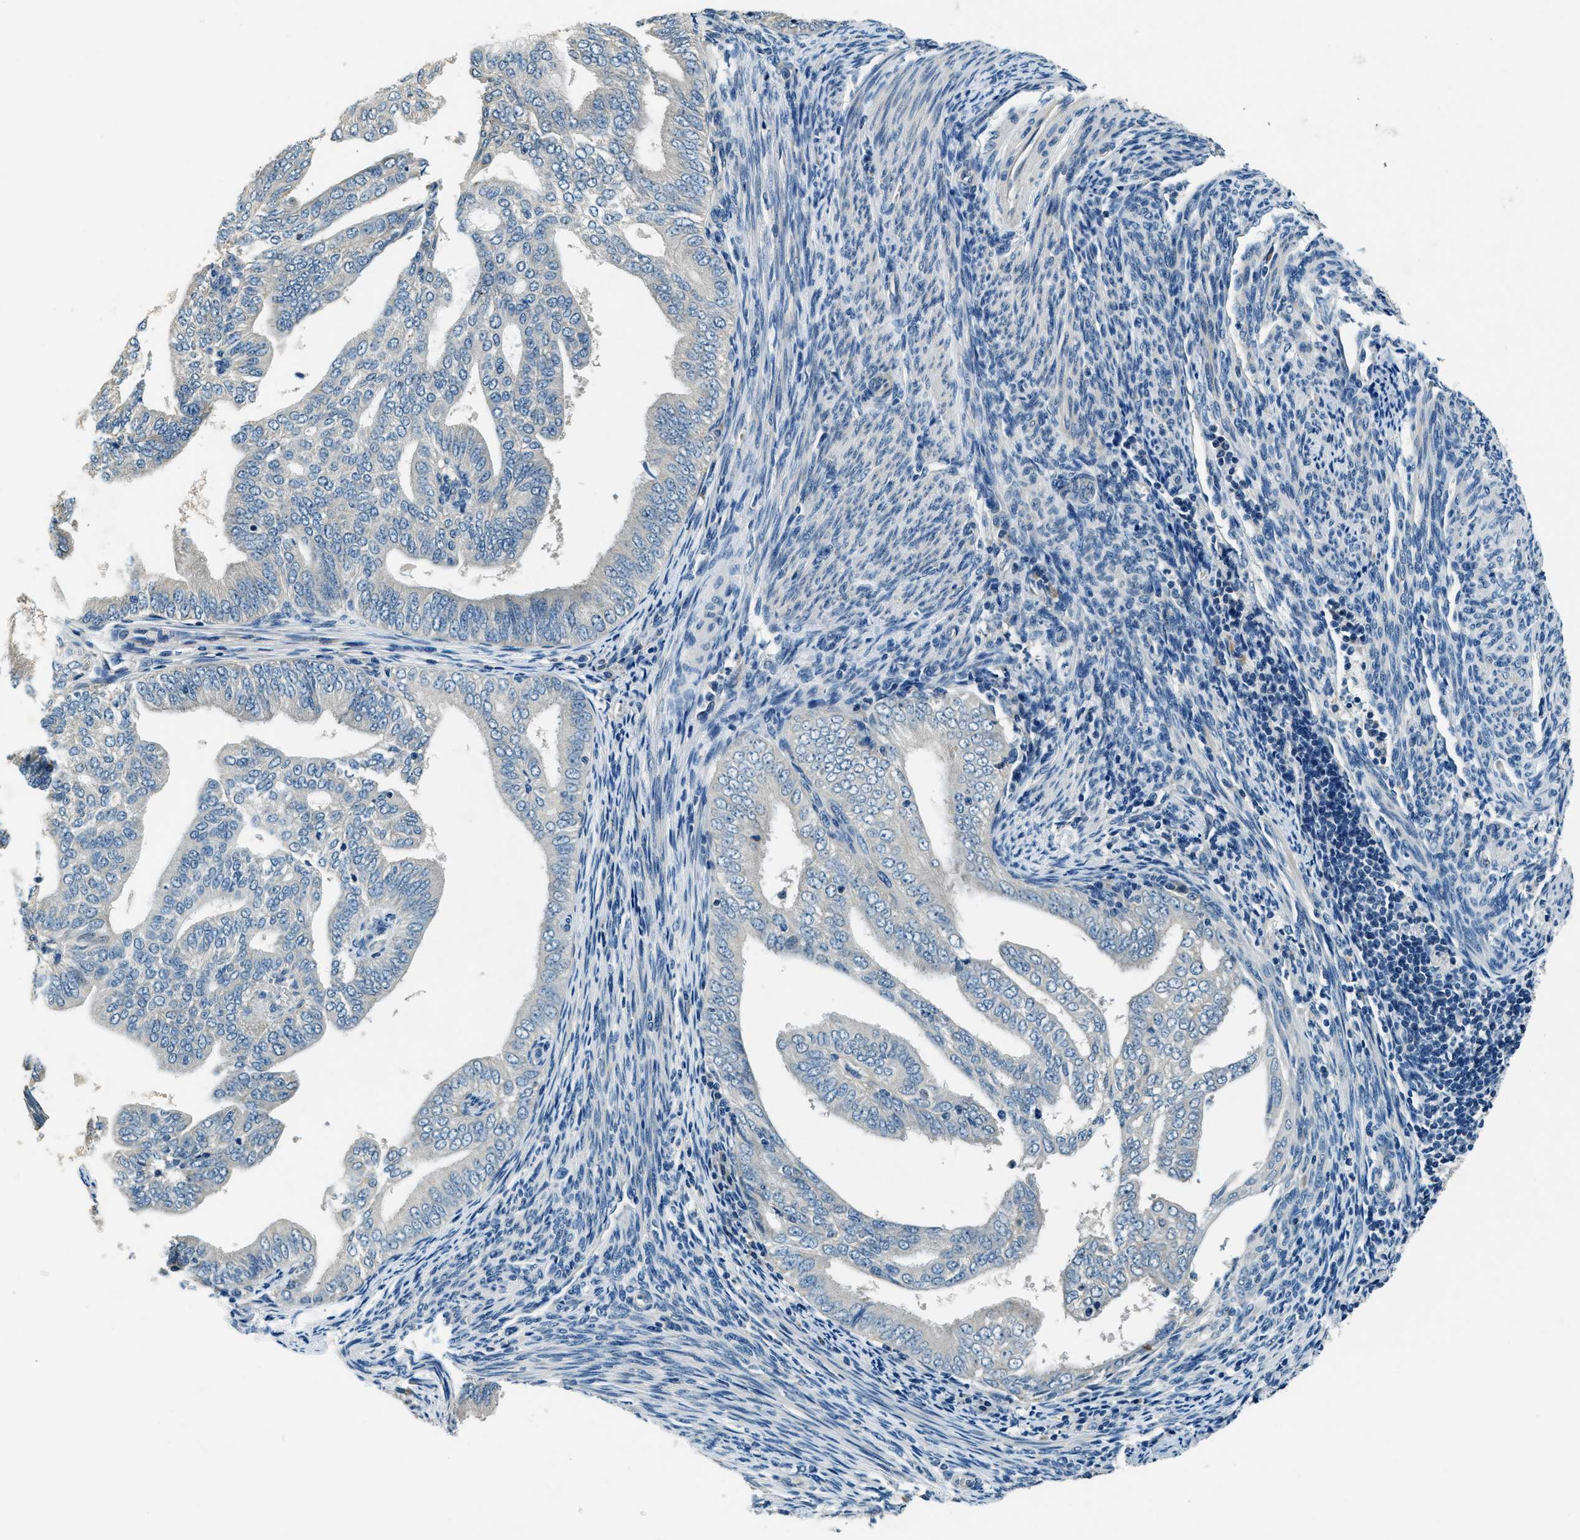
{"staining": {"intensity": "negative", "quantity": "none", "location": "none"}, "tissue": "endometrial cancer", "cell_type": "Tumor cells", "image_type": "cancer", "snomed": [{"axis": "morphology", "description": "Adenocarcinoma, NOS"}, {"axis": "topography", "description": "Endometrium"}], "caption": "Endometrial cancer was stained to show a protein in brown. There is no significant positivity in tumor cells. Brightfield microscopy of immunohistochemistry stained with DAB (brown) and hematoxylin (blue), captured at high magnification.", "gene": "NME8", "patient": {"sex": "female", "age": 58}}